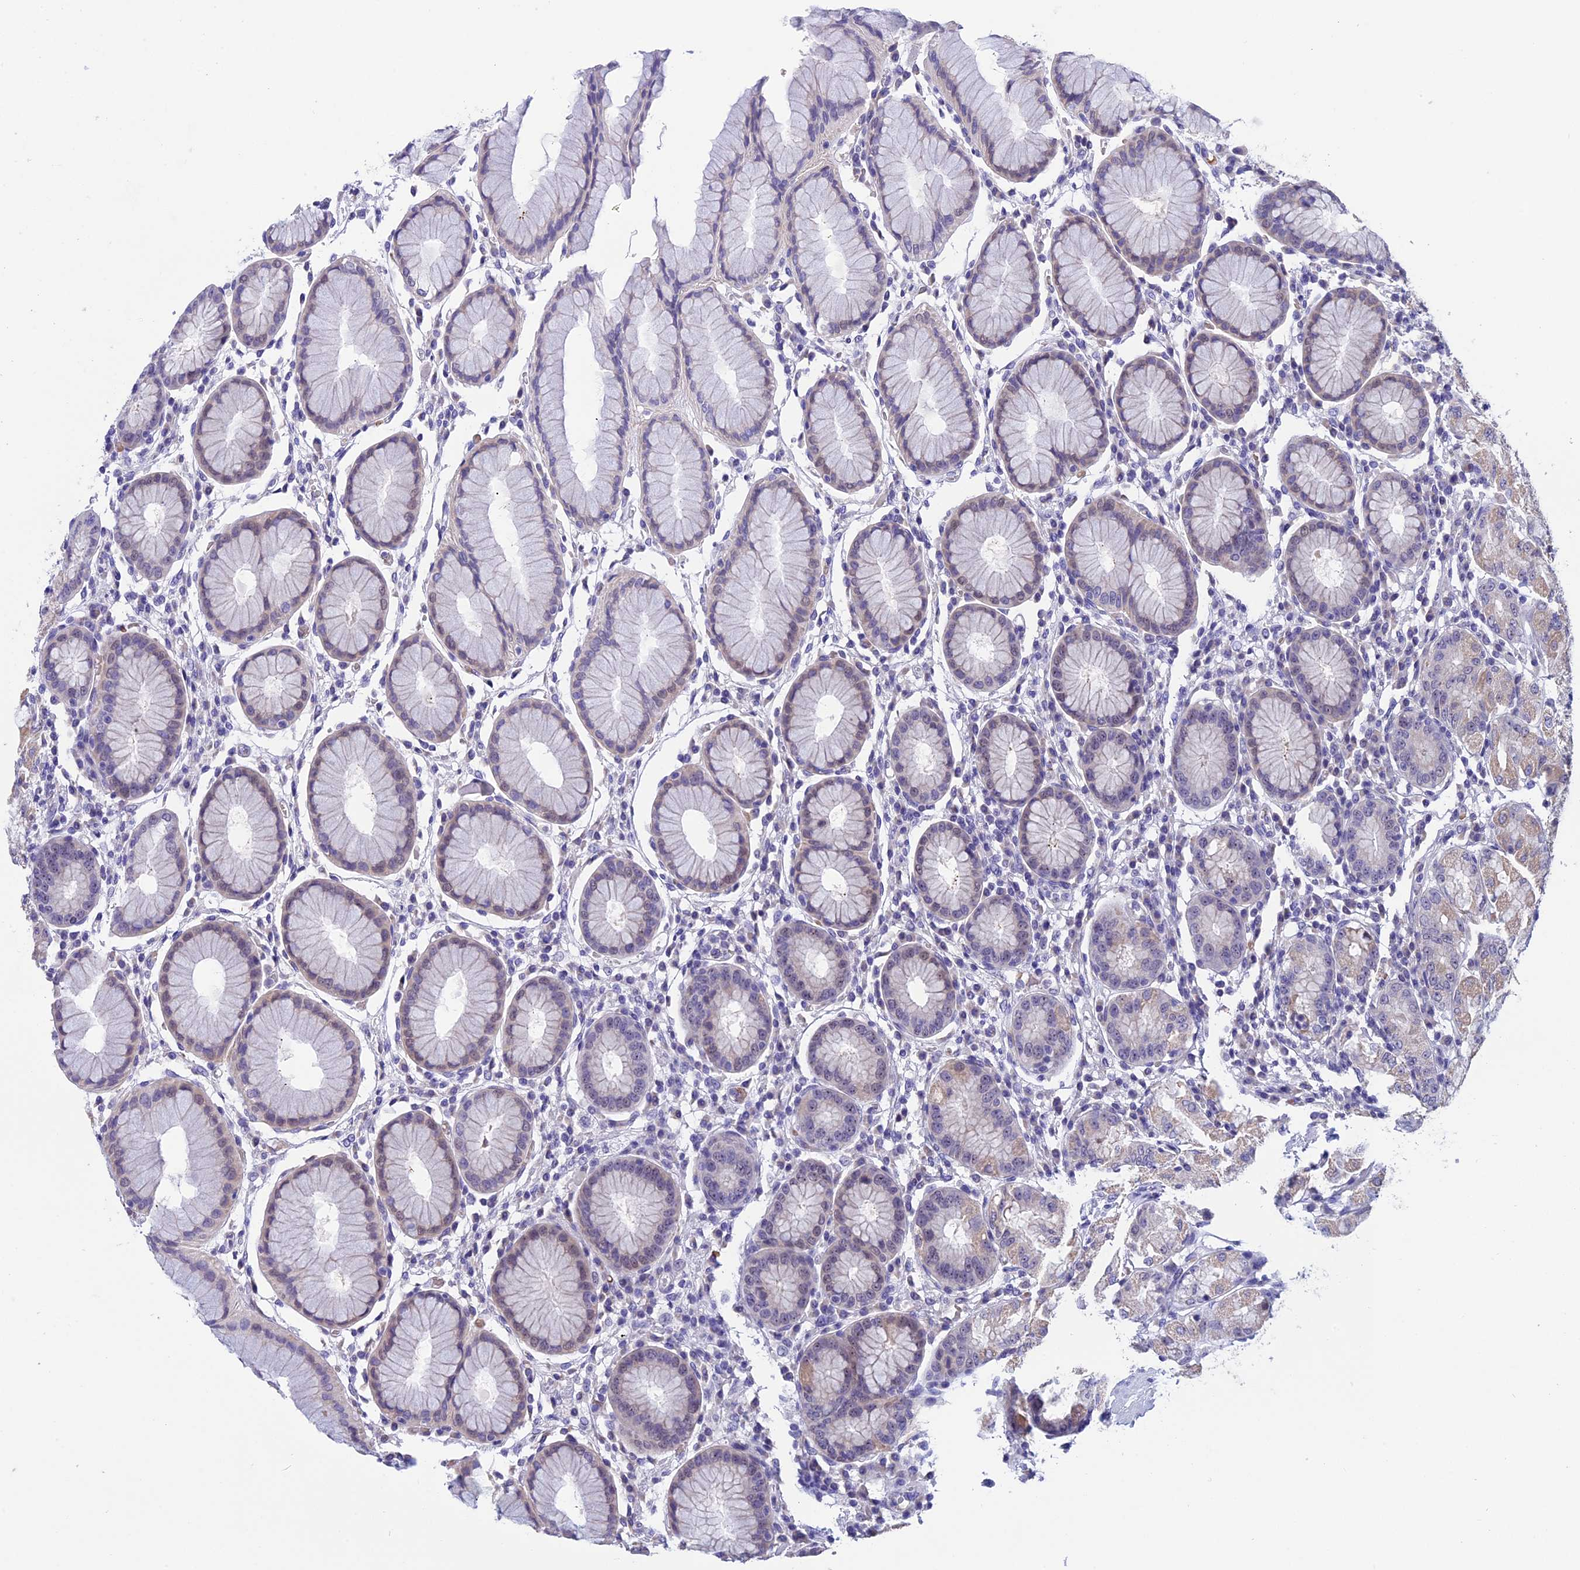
{"staining": {"intensity": "weak", "quantity": "<25%", "location": "cytoplasmic/membranous"}, "tissue": "stomach", "cell_type": "Glandular cells", "image_type": "normal", "snomed": [{"axis": "morphology", "description": "Normal tissue, NOS"}, {"axis": "topography", "description": "Stomach"}, {"axis": "topography", "description": "Stomach, lower"}], "caption": "Immunohistochemistry (IHC) image of benign stomach: human stomach stained with DAB (3,3'-diaminobenzidine) demonstrates no significant protein expression in glandular cells.", "gene": "KNOP1", "patient": {"sex": "female", "age": 56}}